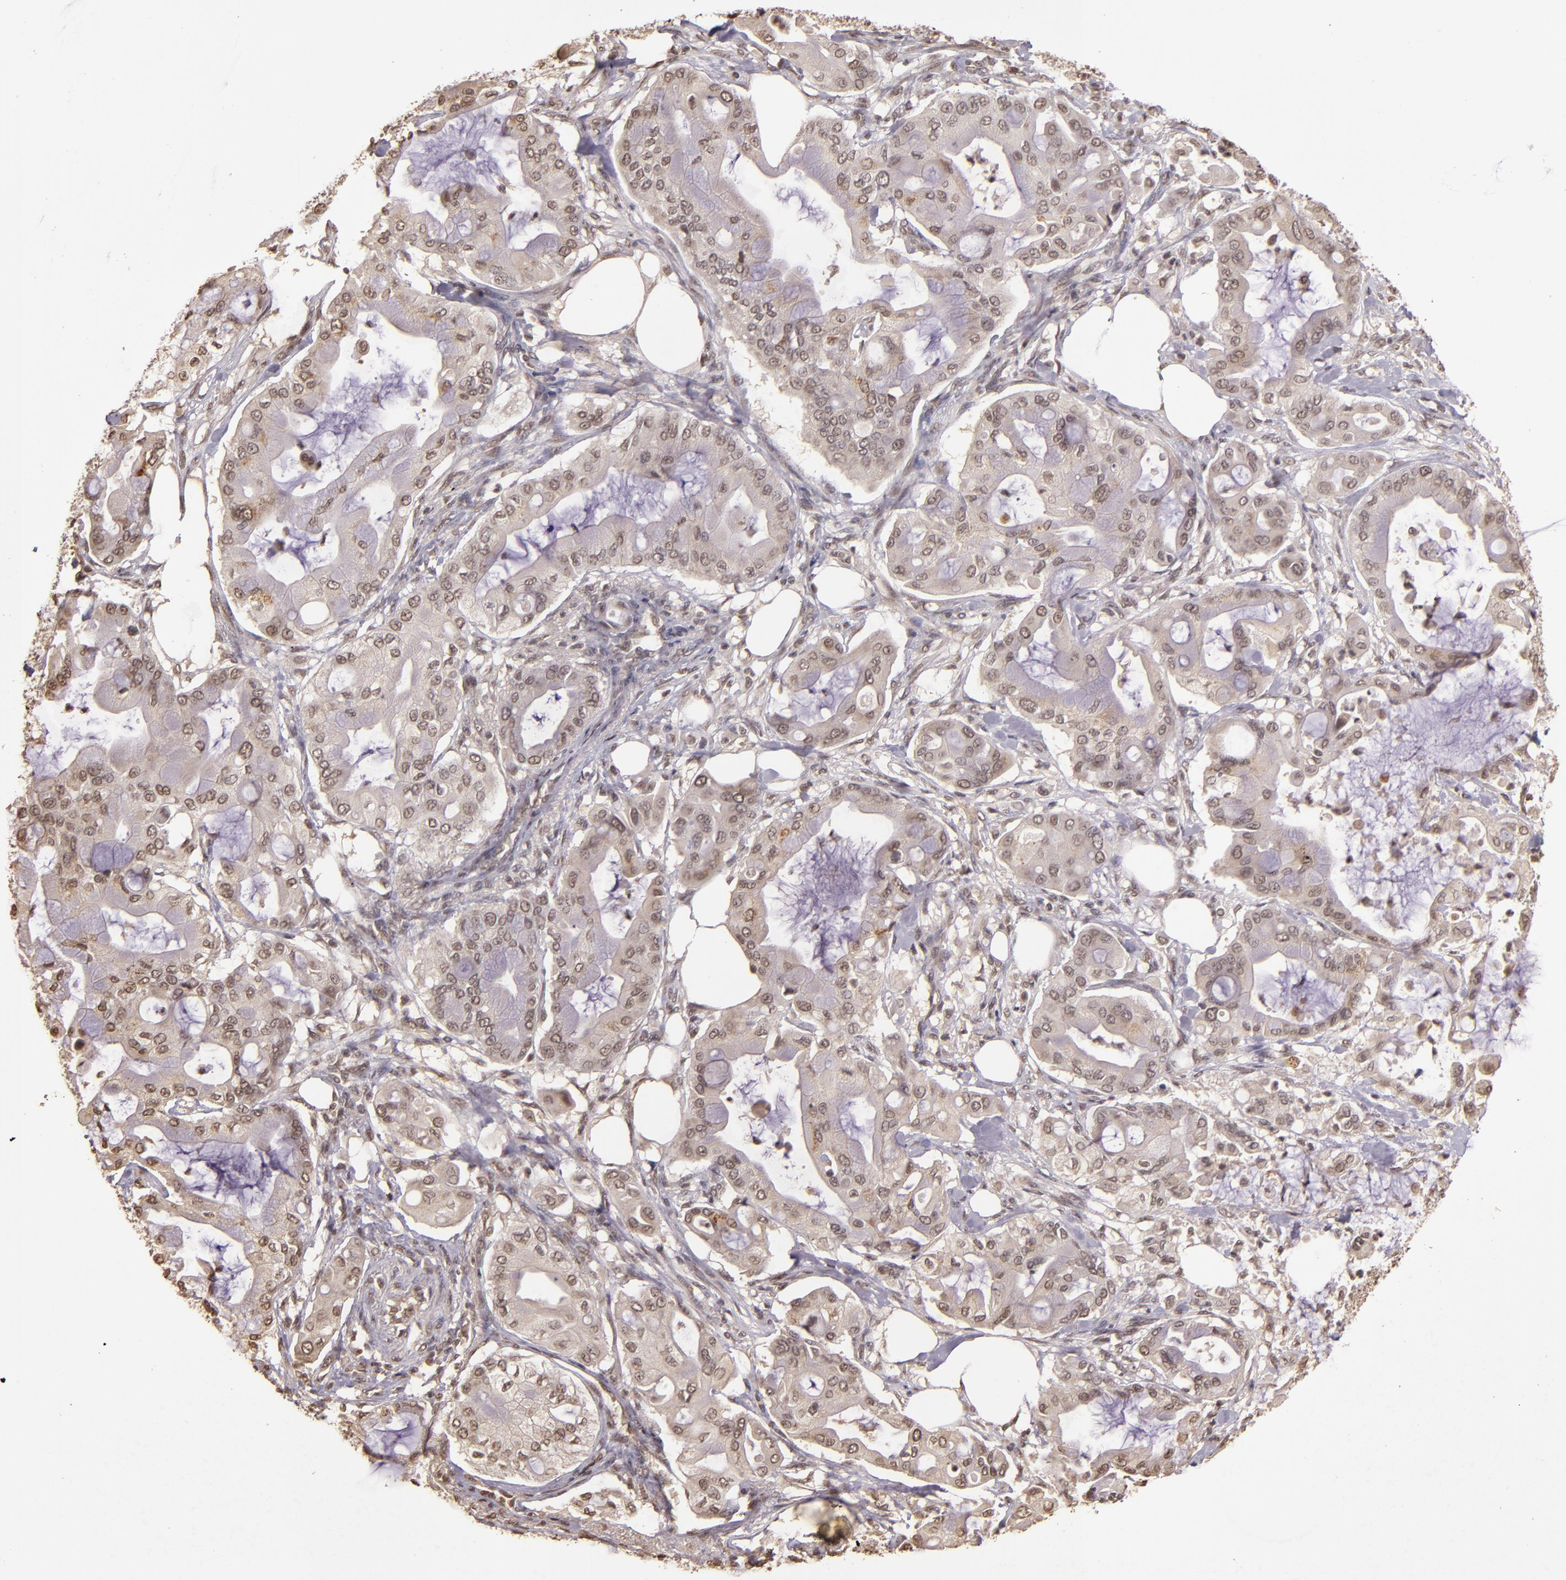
{"staining": {"intensity": "weak", "quantity": ">75%", "location": "cytoplasmic/membranous,nuclear"}, "tissue": "pancreatic cancer", "cell_type": "Tumor cells", "image_type": "cancer", "snomed": [{"axis": "morphology", "description": "Adenocarcinoma, NOS"}, {"axis": "morphology", "description": "Adenocarcinoma, metastatic, NOS"}, {"axis": "topography", "description": "Lymph node"}, {"axis": "topography", "description": "Pancreas"}, {"axis": "topography", "description": "Duodenum"}], "caption": "Weak cytoplasmic/membranous and nuclear positivity for a protein is identified in approximately >75% of tumor cells of pancreatic cancer (metastatic adenocarcinoma) using IHC.", "gene": "CUL1", "patient": {"sex": "female", "age": 64}}